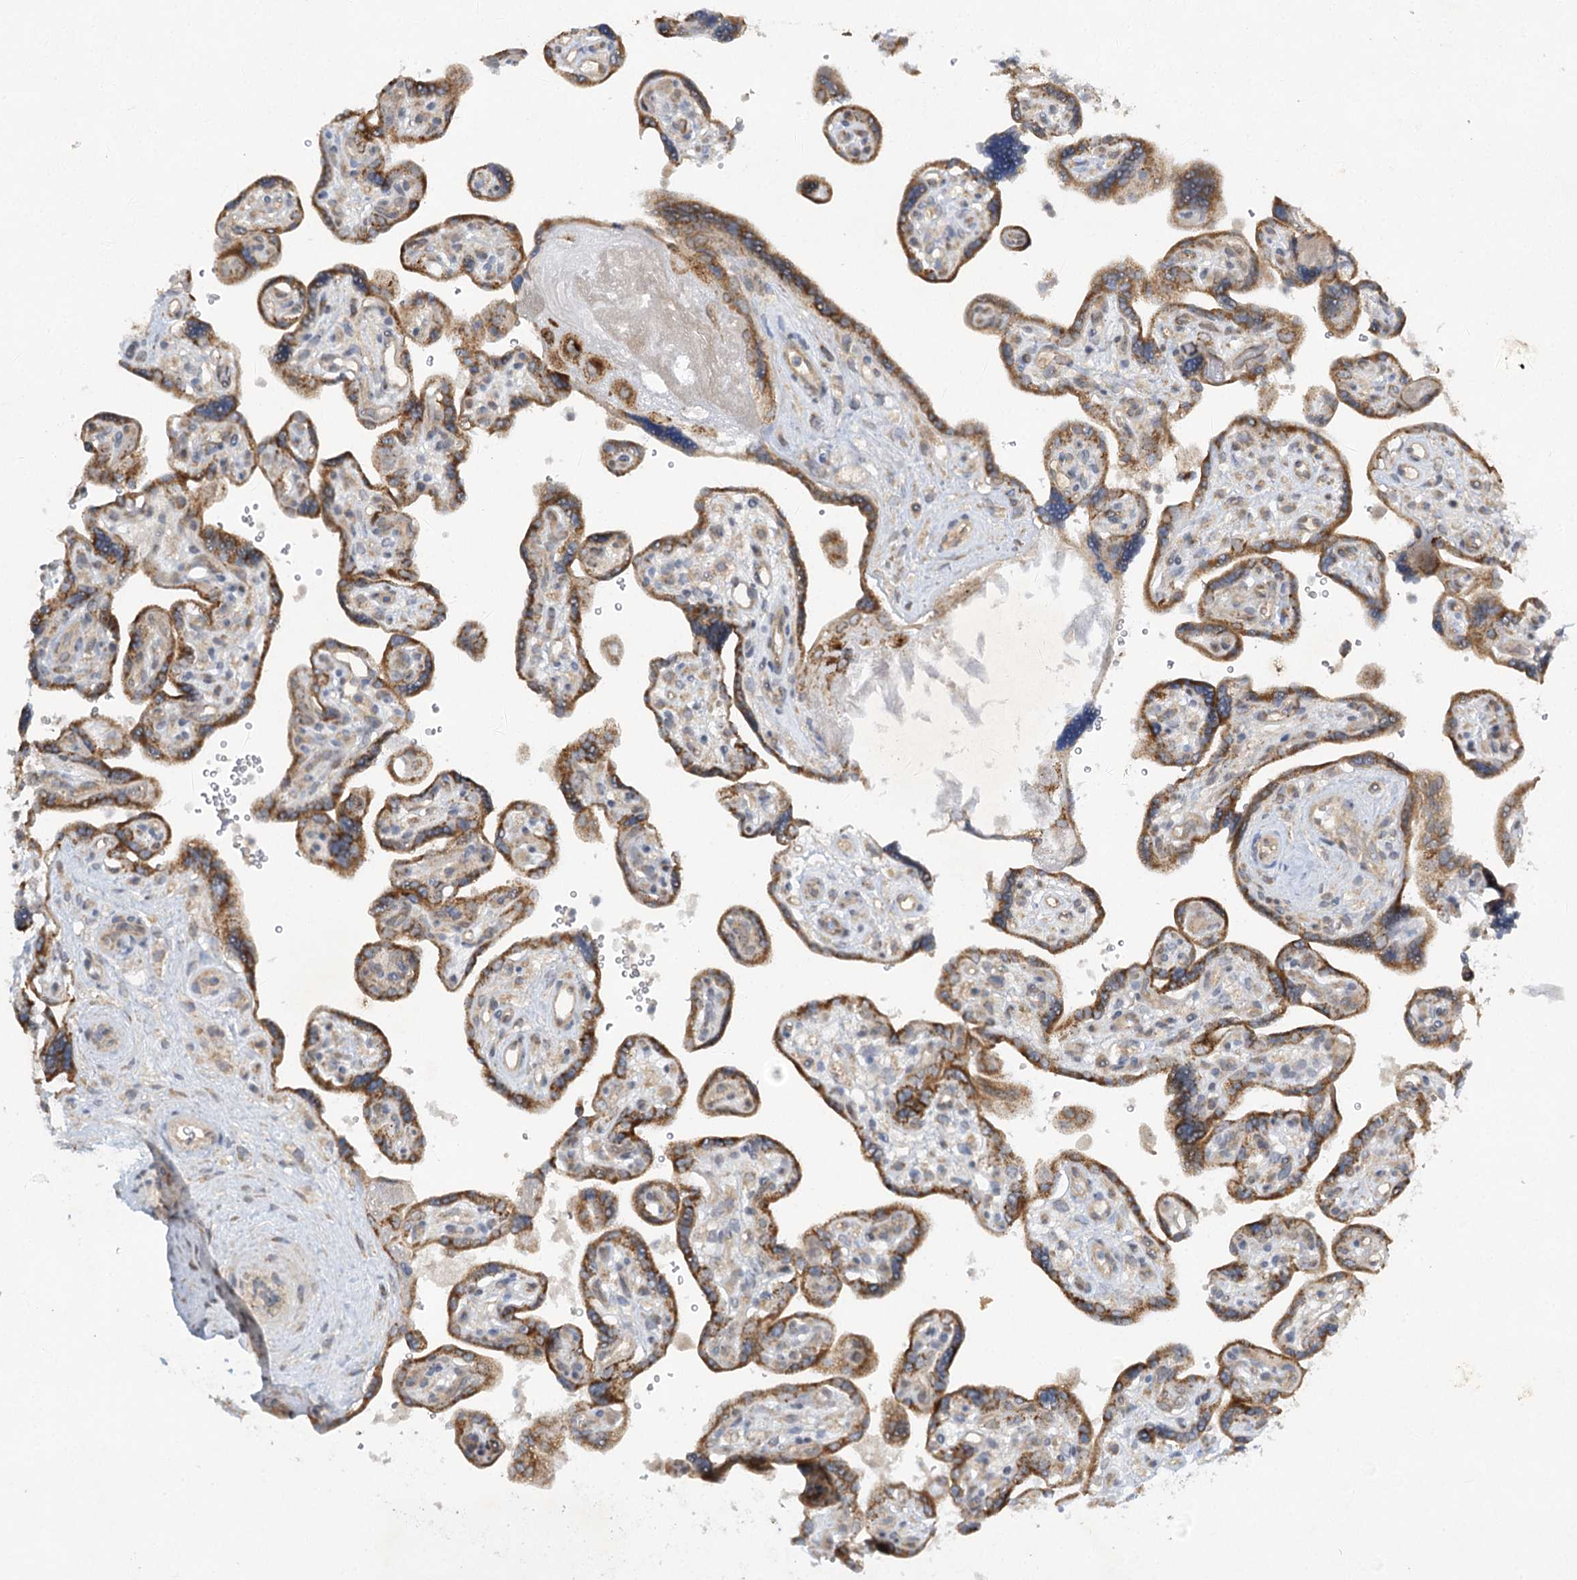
{"staining": {"intensity": "moderate", "quantity": ">75%", "location": "cytoplasmic/membranous"}, "tissue": "placenta", "cell_type": "Trophoblastic cells", "image_type": "normal", "snomed": [{"axis": "morphology", "description": "Normal tissue, NOS"}, {"axis": "topography", "description": "Placenta"}], "caption": "A medium amount of moderate cytoplasmic/membranous staining is seen in approximately >75% of trophoblastic cells in benign placenta. The protein is shown in brown color, while the nuclei are stained blue.", "gene": "TRAF3IP1", "patient": {"sex": "female", "age": 39}}